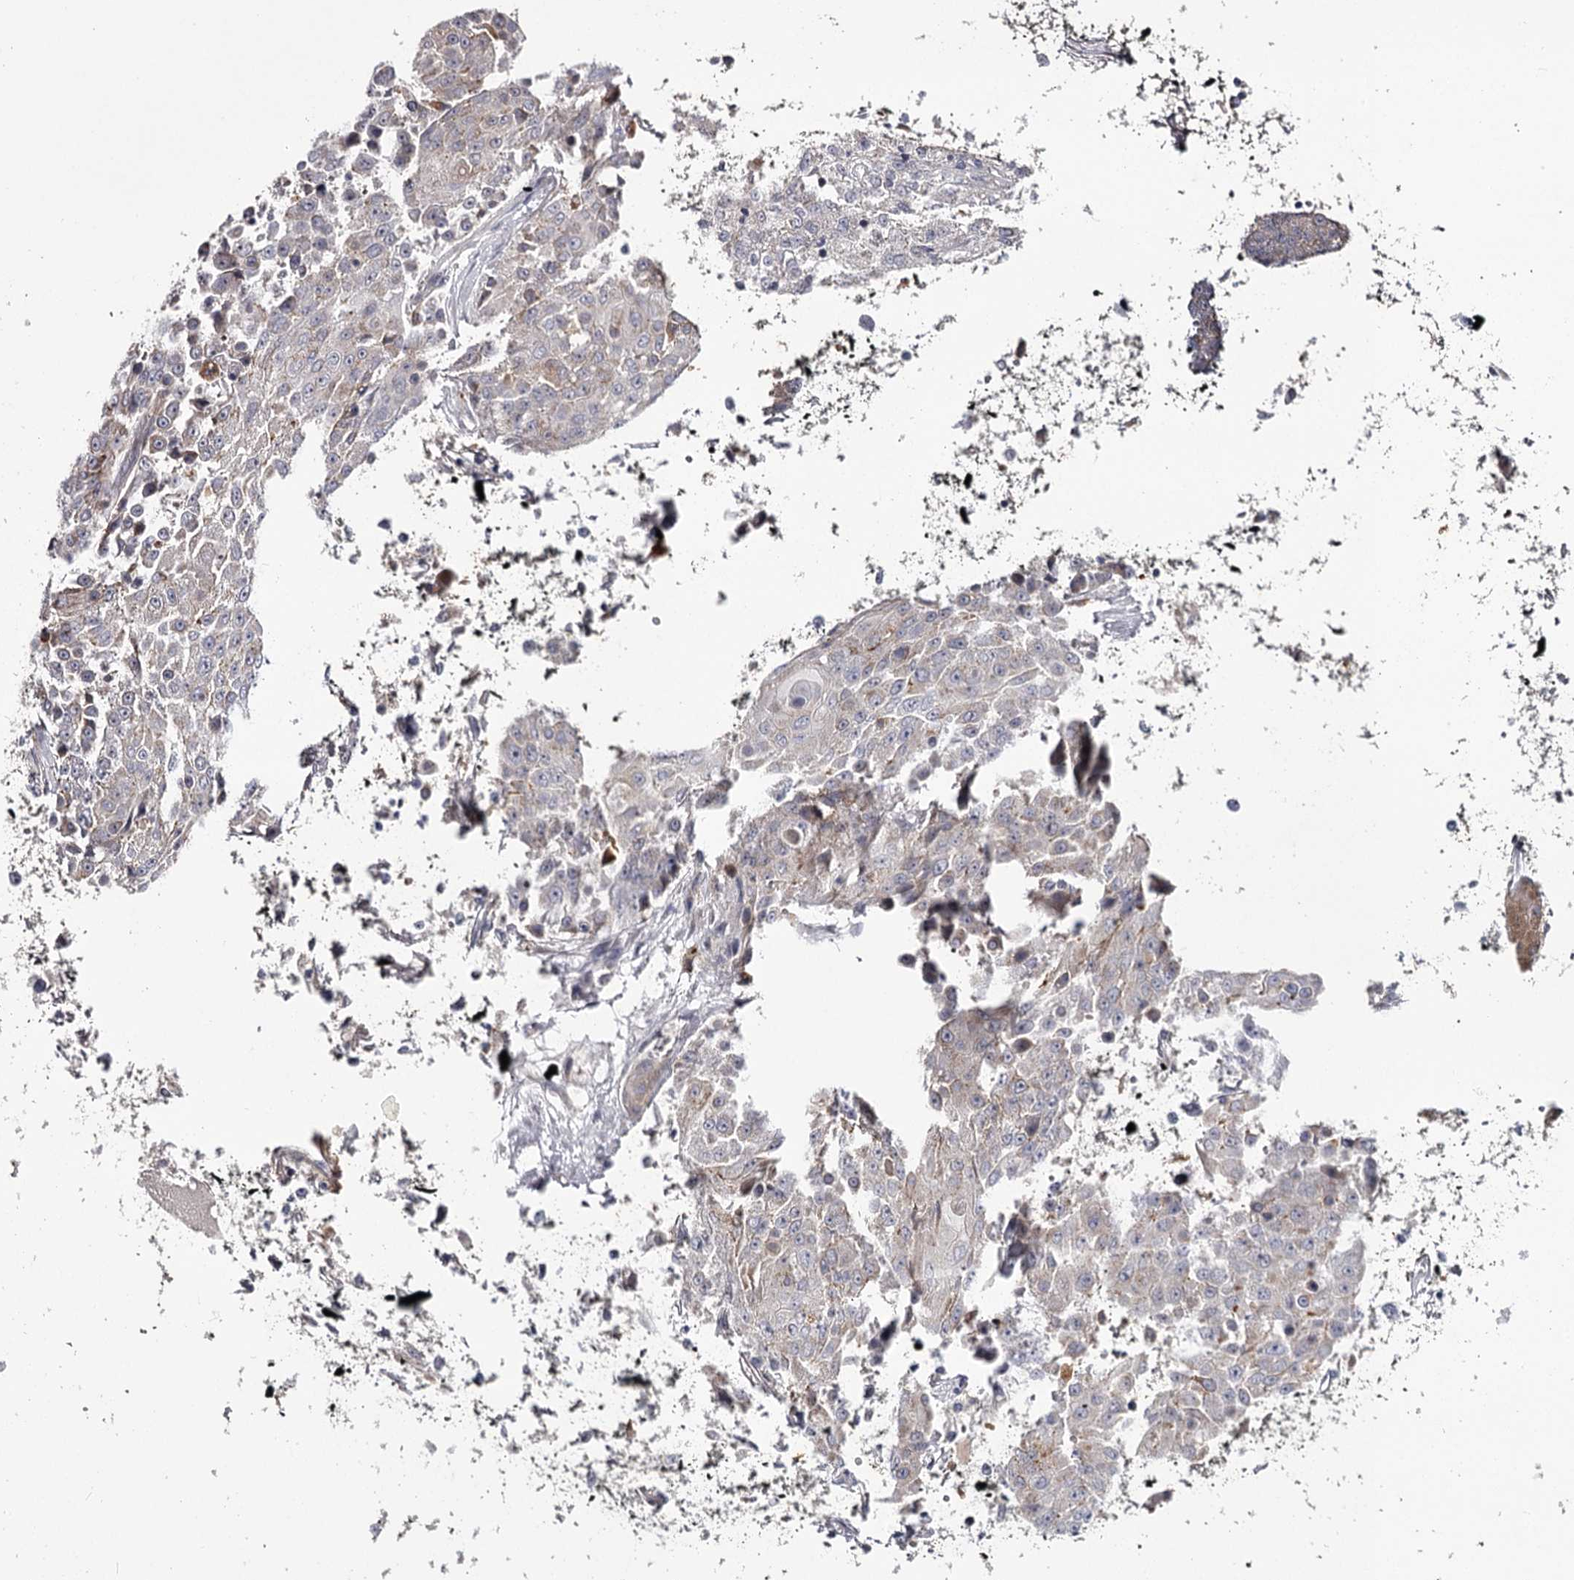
{"staining": {"intensity": "negative", "quantity": "none", "location": "none"}, "tissue": "renal cancer", "cell_type": "Tumor cells", "image_type": "cancer", "snomed": [{"axis": "morphology", "description": "Adenocarcinoma, NOS"}, {"axis": "topography", "description": "Kidney"}], "caption": "Human renal adenocarcinoma stained for a protein using immunohistochemistry (IHC) shows no positivity in tumor cells.", "gene": "RASSF6", "patient": {"sex": "female", "age": 52}}